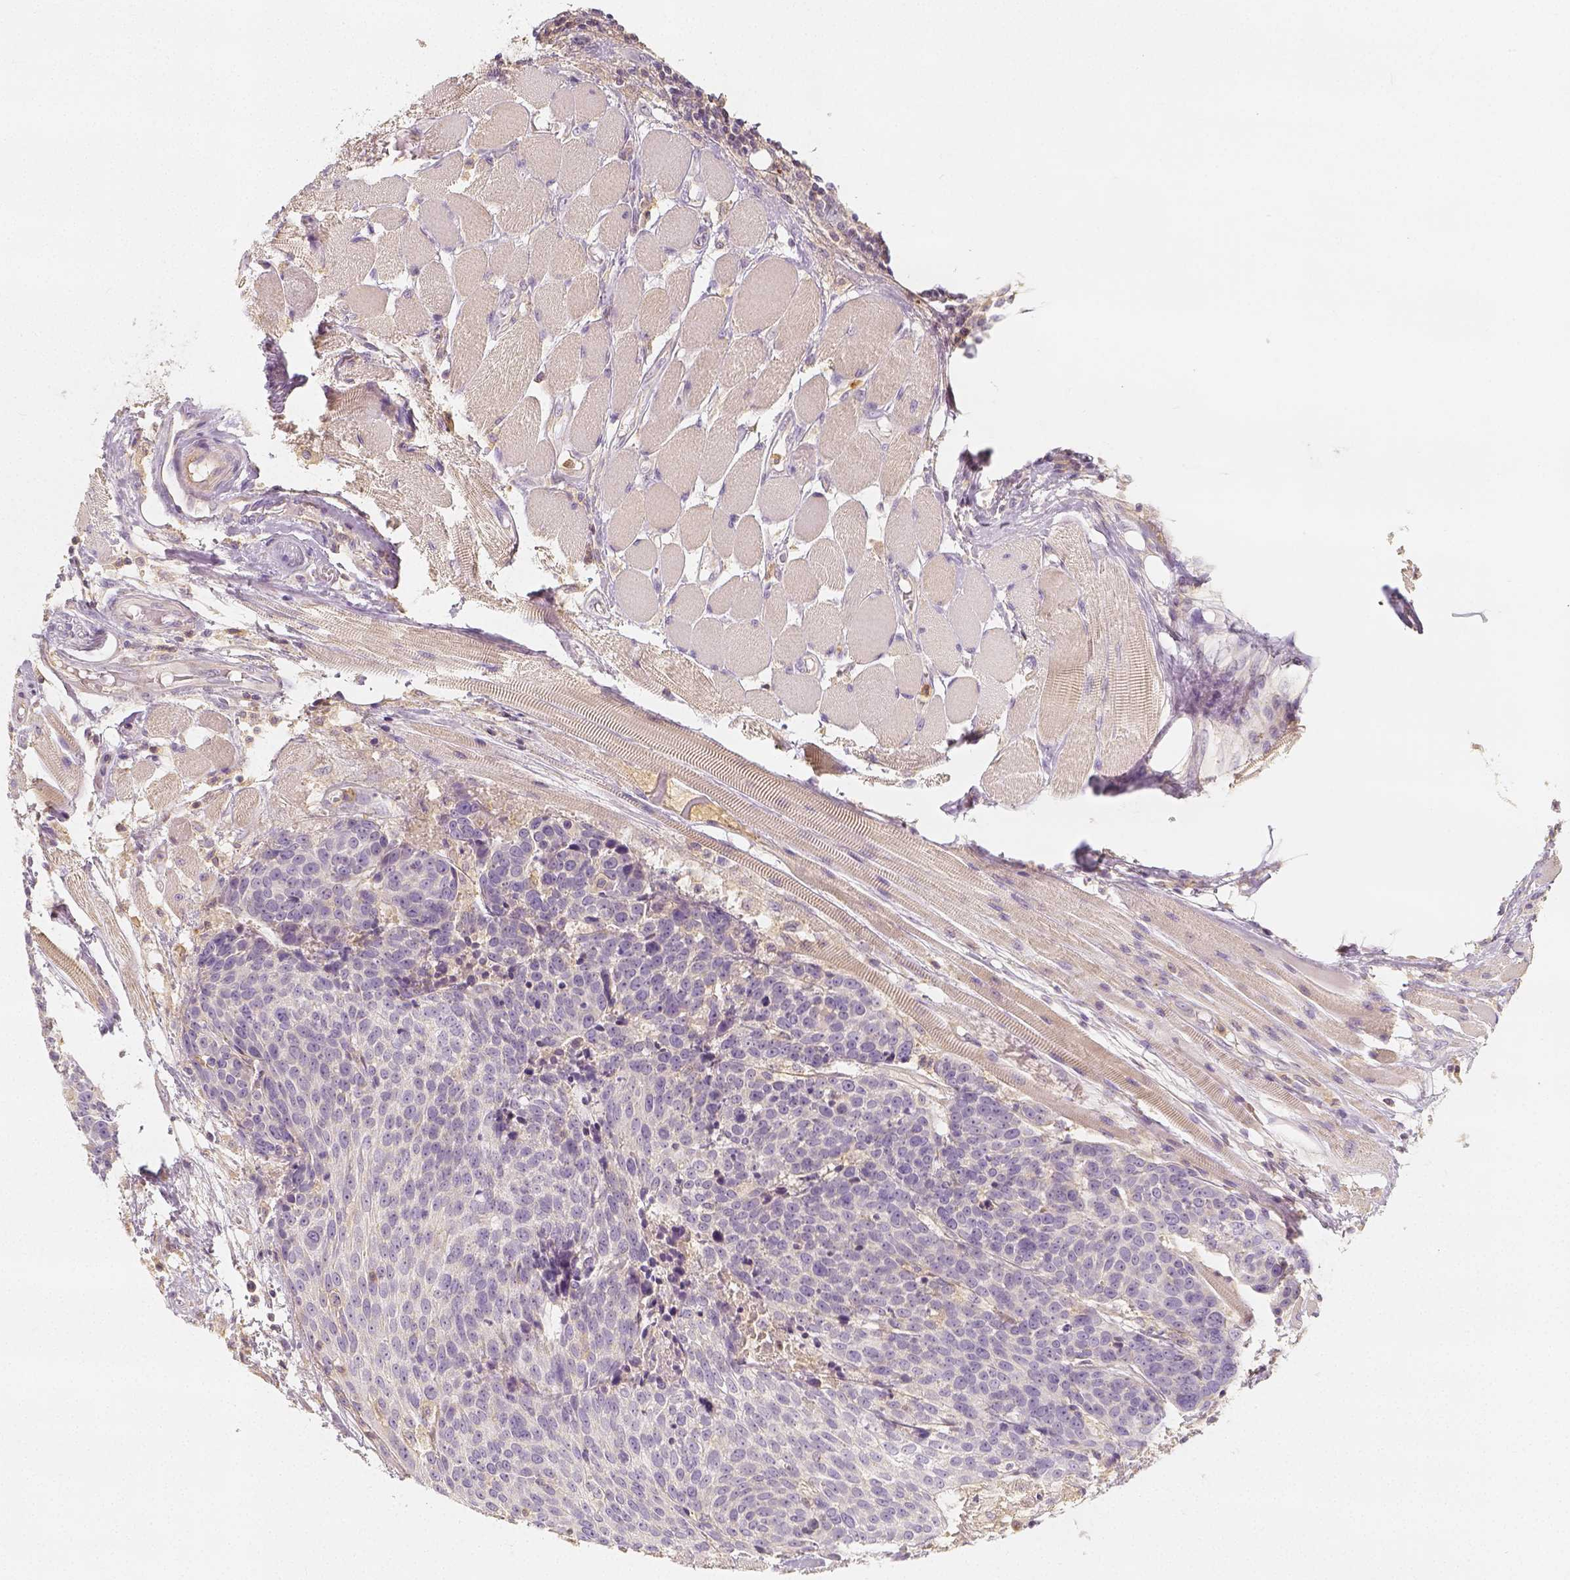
{"staining": {"intensity": "negative", "quantity": "none", "location": "none"}, "tissue": "head and neck cancer", "cell_type": "Tumor cells", "image_type": "cancer", "snomed": [{"axis": "morphology", "description": "Squamous cell carcinoma, NOS"}, {"axis": "topography", "description": "Oral tissue"}, {"axis": "topography", "description": "Head-Neck"}], "caption": "Tumor cells are negative for protein expression in human head and neck squamous cell carcinoma.", "gene": "PTPRJ", "patient": {"sex": "male", "age": 64}}